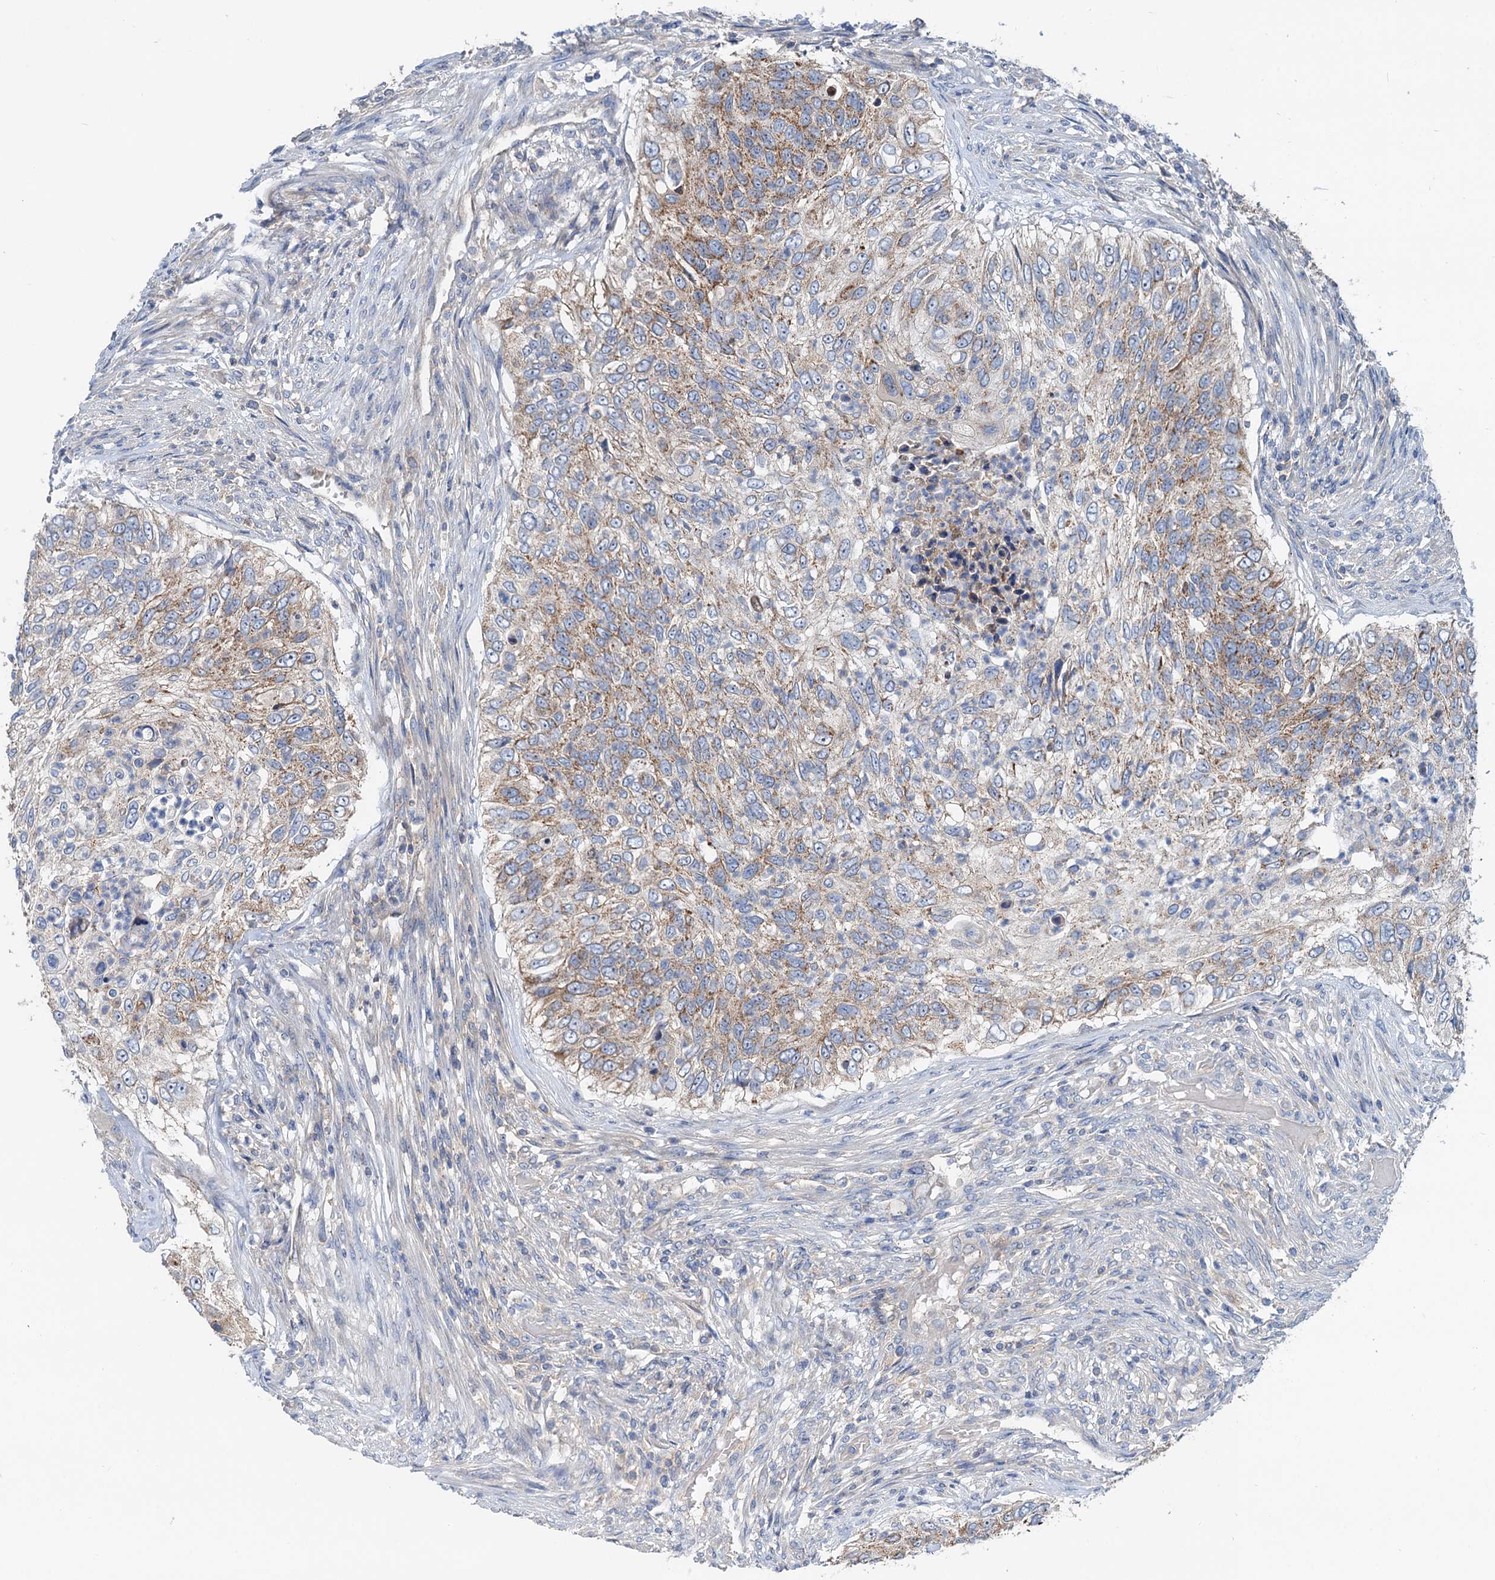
{"staining": {"intensity": "moderate", "quantity": "25%-75%", "location": "cytoplasmic/membranous"}, "tissue": "urothelial cancer", "cell_type": "Tumor cells", "image_type": "cancer", "snomed": [{"axis": "morphology", "description": "Urothelial carcinoma, High grade"}, {"axis": "topography", "description": "Urinary bladder"}], "caption": "A micrograph of urothelial cancer stained for a protein displays moderate cytoplasmic/membranous brown staining in tumor cells. (DAB (3,3'-diaminobenzidine) IHC, brown staining for protein, blue staining for nuclei).", "gene": "ANKRD26", "patient": {"sex": "female", "age": 60}}